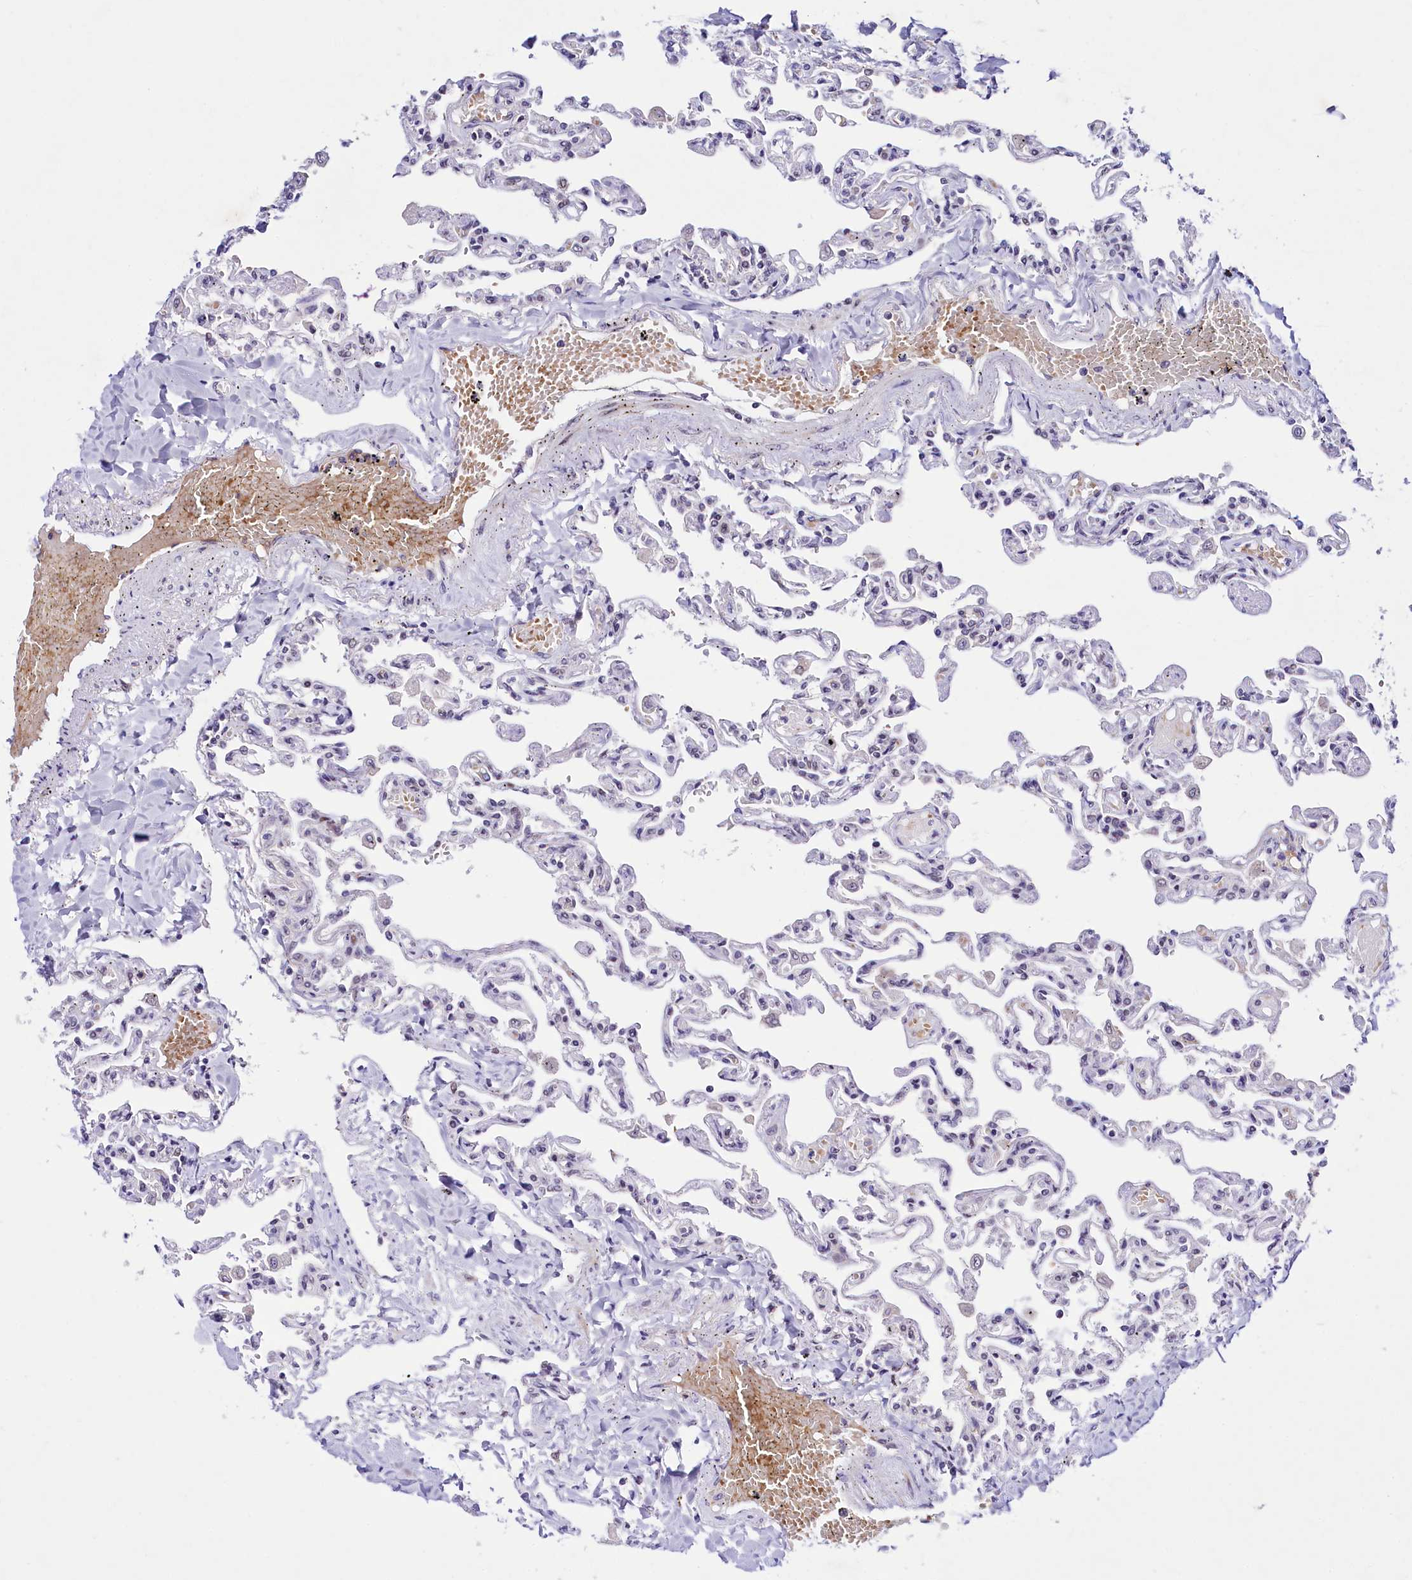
{"staining": {"intensity": "negative", "quantity": "none", "location": "none"}, "tissue": "lung", "cell_type": "Alveolar cells", "image_type": "normal", "snomed": [{"axis": "morphology", "description": "Normal tissue, NOS"}, {"axis": "topography", "description": "Lung"}], "caption": "An IHC photomicrograph of unremarkable lung is shown. There is no staining in alveolar cells of lung. (DAB immunohistochemistry (IHC) with hematoxylin counter stain).", "gene": "LEUTX", "patient": {"sex": "male", "age": 21}}